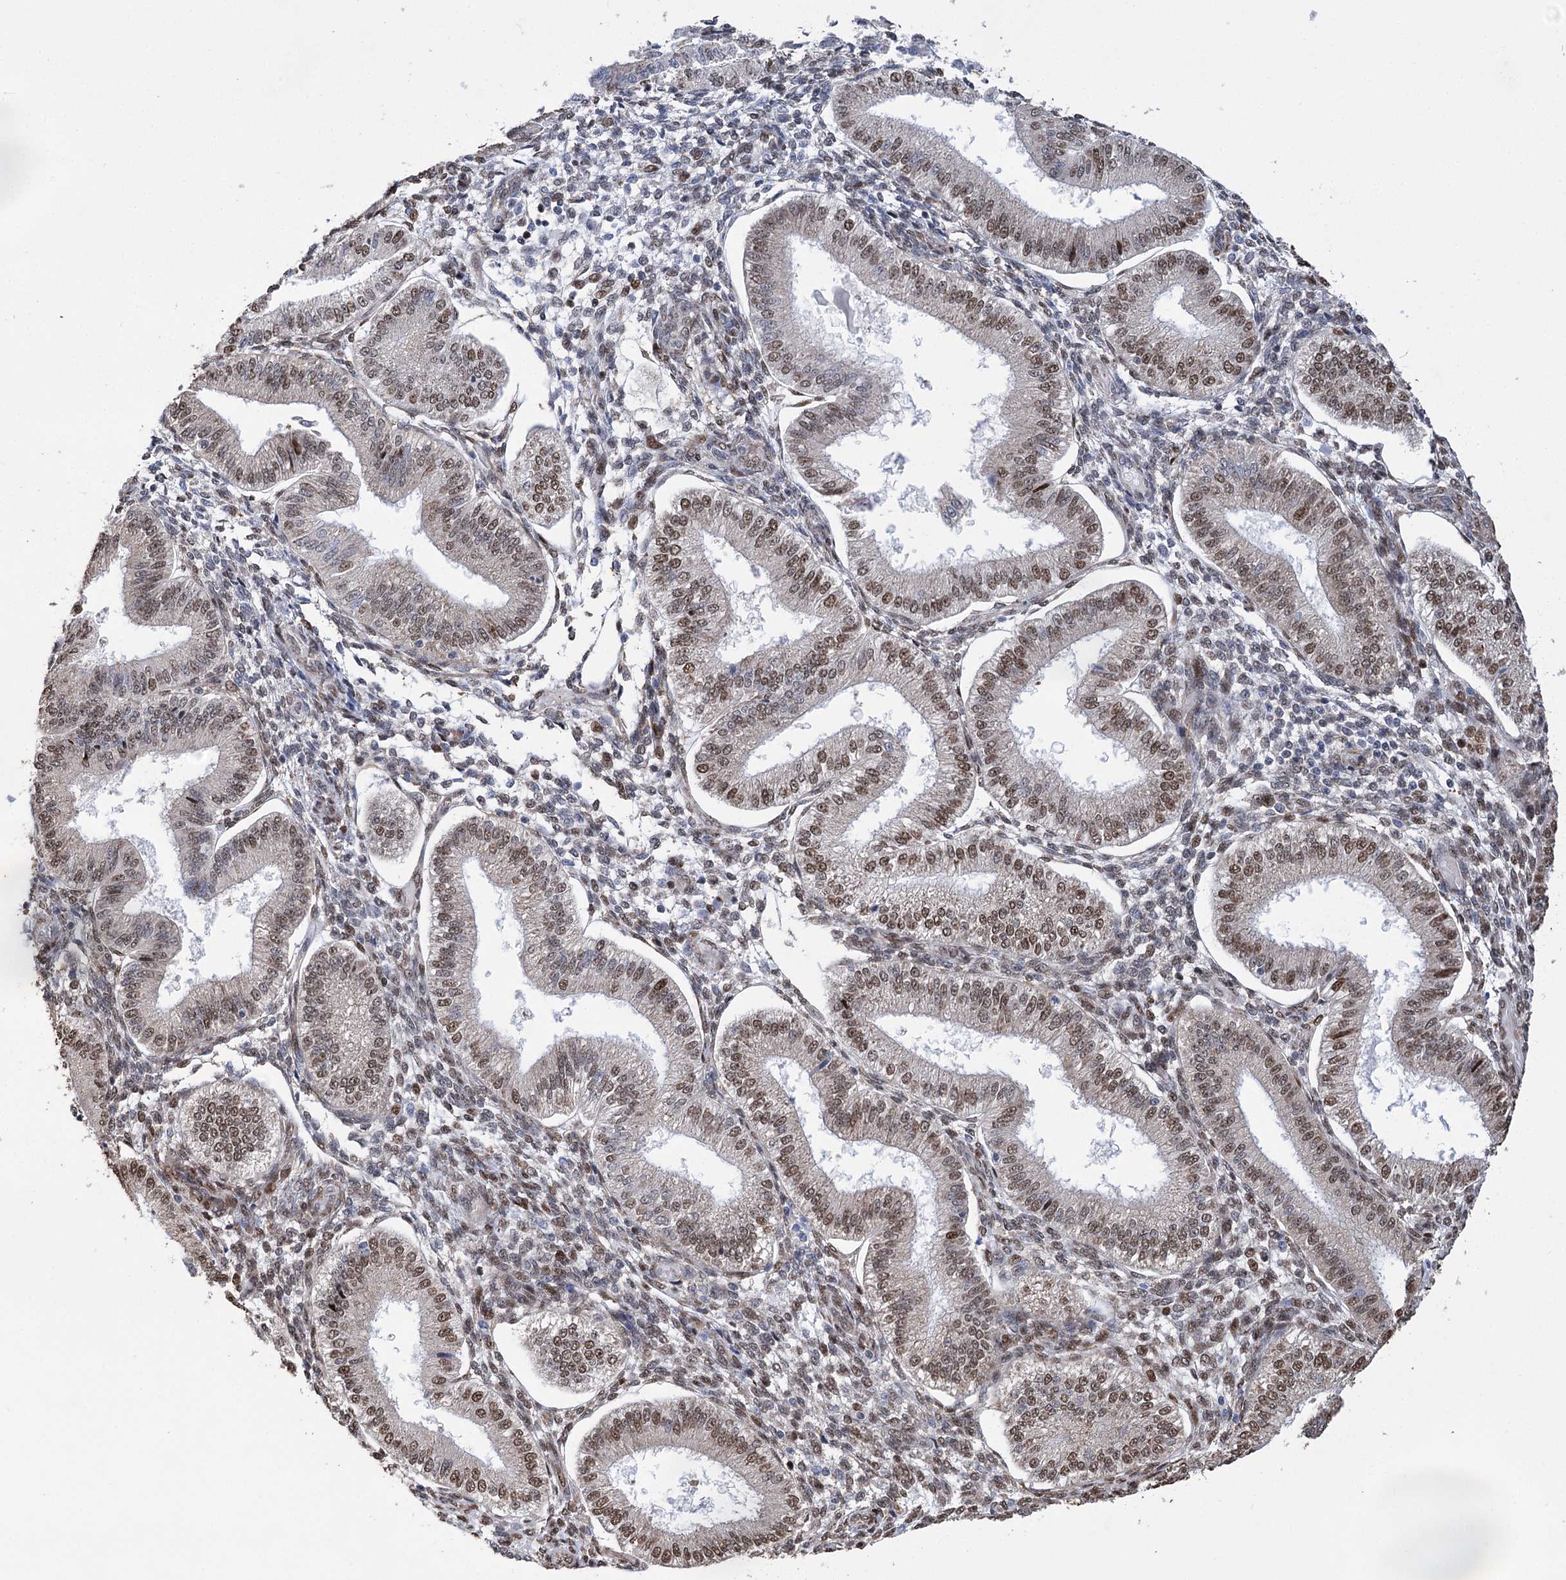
{"staining": {"intensity": "moderate", "quantity": "25%-75%", "location": "nuclear"}, "tissue": "endometrium", "cell_type": "Cells in endometrial stroma", "image_type": "normal", "snomed": [{"axis": "morphology", "description": "Normal tissue, NOS"}, {"axis": "topography", "description": "Endometrium"}], "caption": "Approximately 25%-75% of cells in endometrial stroma in normal endometrium demonstrate moderate nuclear protein staining as visualized by brown immunohistochemical staining.", "gene": "NFU1", "patient": {"sex": "female", "age": 39}}